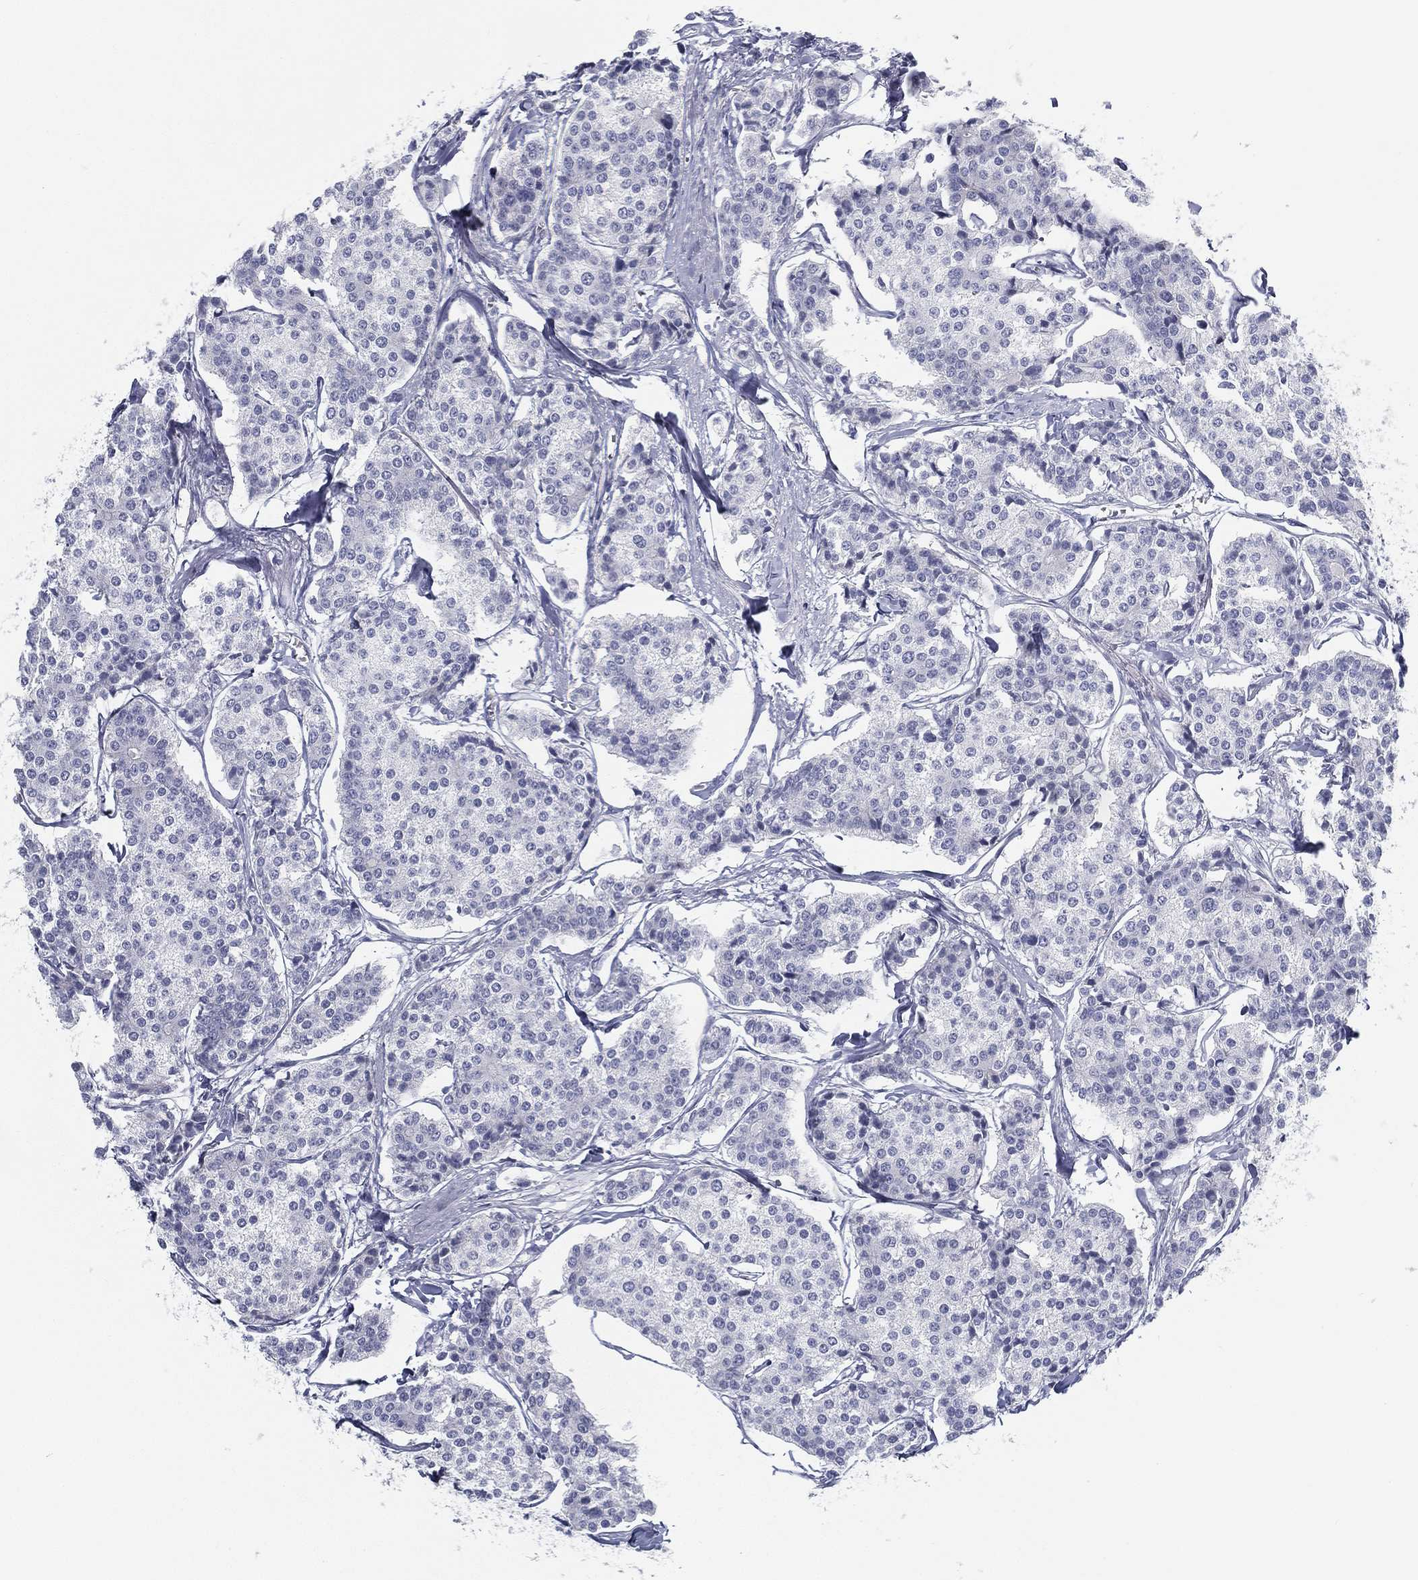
{"staining": {"intensity": "negative", "quantity": "none", "location": "none"}, "tissue": "carcinoid", "cell_type": "Tumor cells", "image_type": "cancer", "snomed": [{"axis": "morphology", "description": "Carcinoid, malignant, NOS"}, {"axis": "topography", "description": "Small intestine"}], "caption": "Immunohistochemistry image of human carcinoid stained for a protein (brown), which shows no positivity in tumor cells.", "gene": "SPPL2C", "patient": {"sex": "female", "age": 65}}